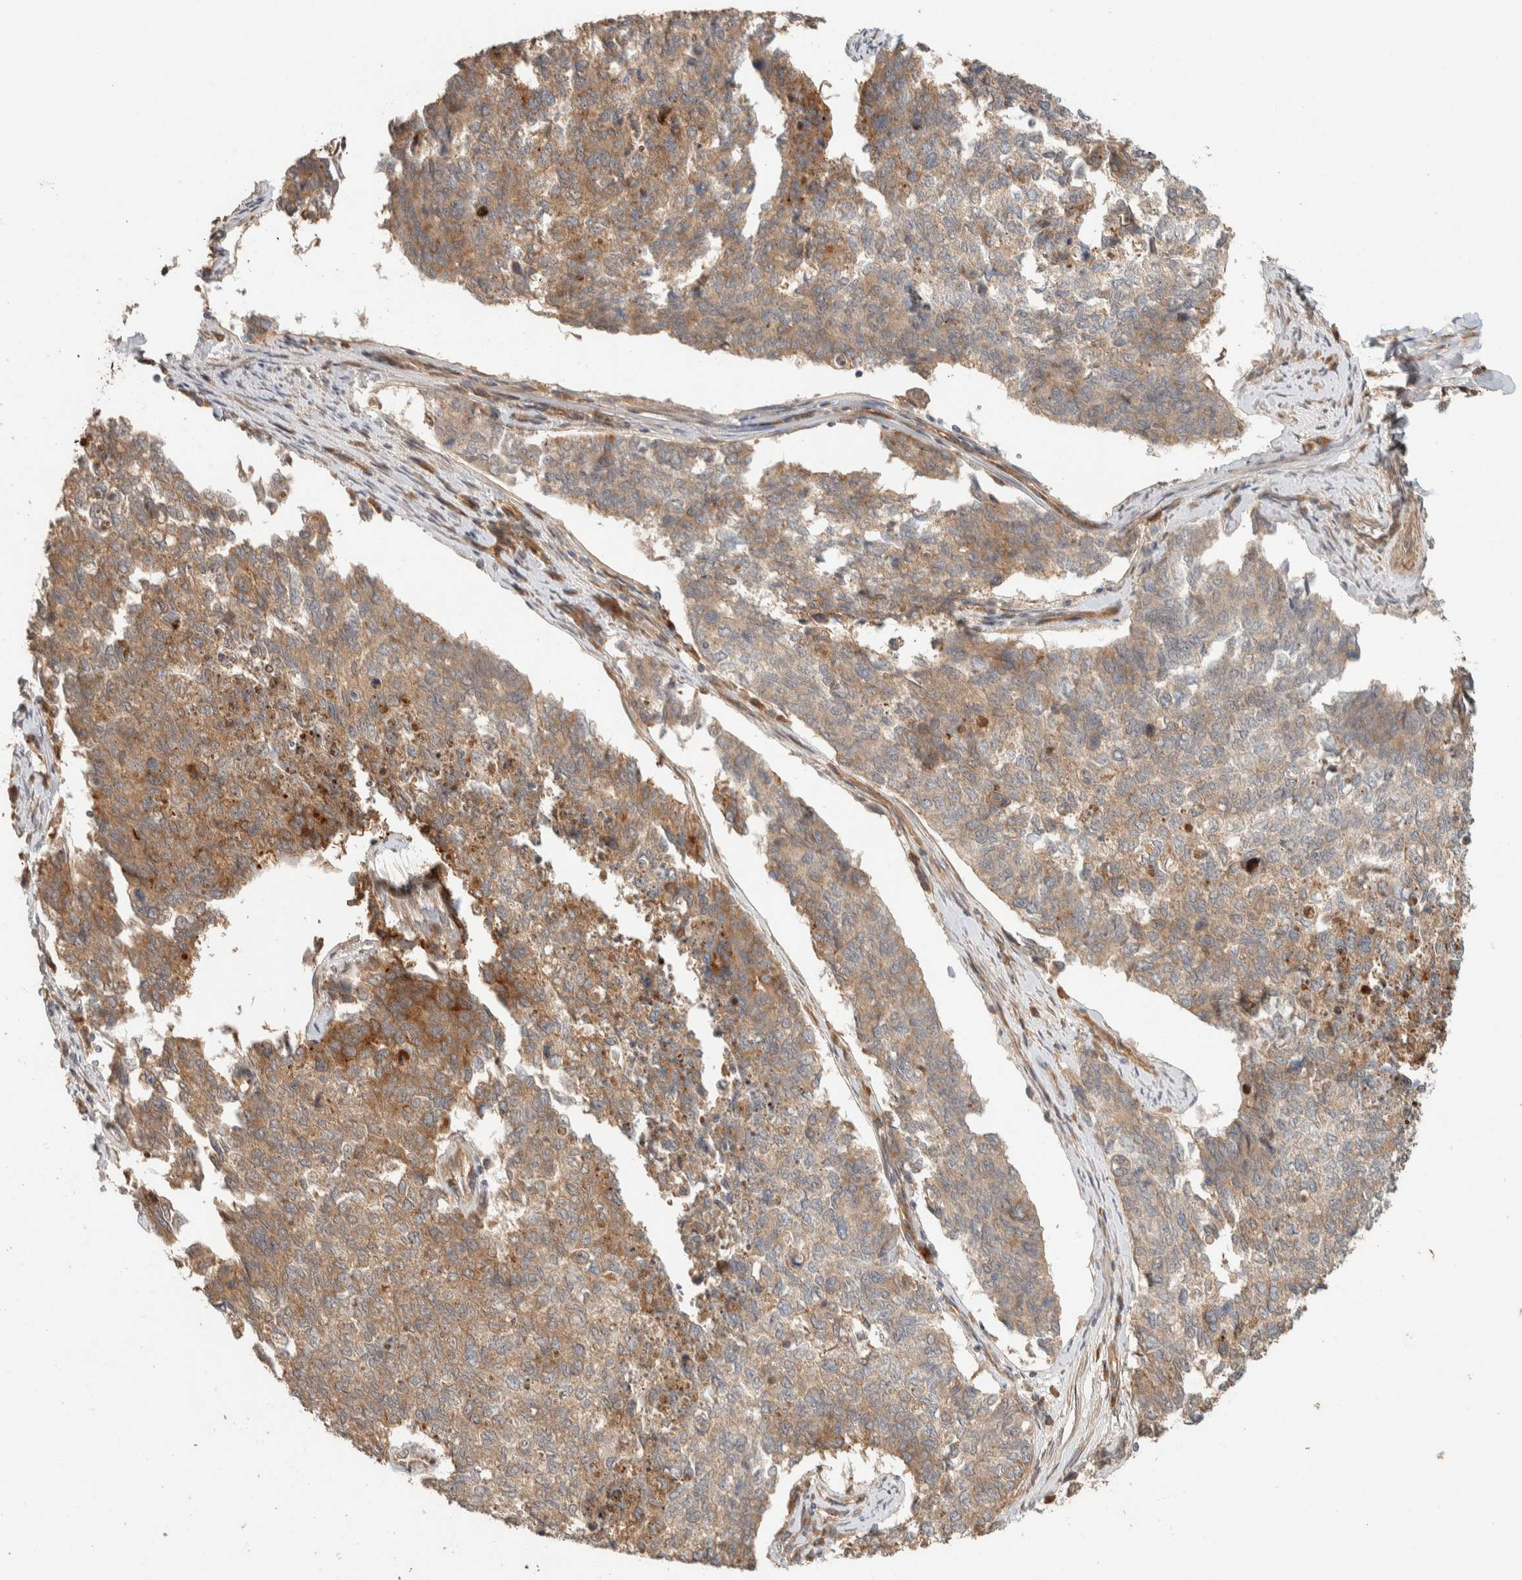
{"staining": {"intensity": "moderate", "quantity": ">75%", "location": "cytoplasmic/membranous"}, "tissue": "cervical cancer", "cell_type": "Tumor cells", "image_type": "cancer", "snomed": [{"axis": "morphology", "description": "Squamous cell carcinoma, NOS"}, {"axis": "topography", "description": "Cervix"}], "caption": "The photomicrograph shows immunohistochemical staining of cervical cancer (squamous cell carcinoma). There is moderate cytoplasmic/membranous expression is appreciated in about >75% of tumor cells.", "gene": "ZBTB2", "patient": {"sex": "female", "age": 63}}